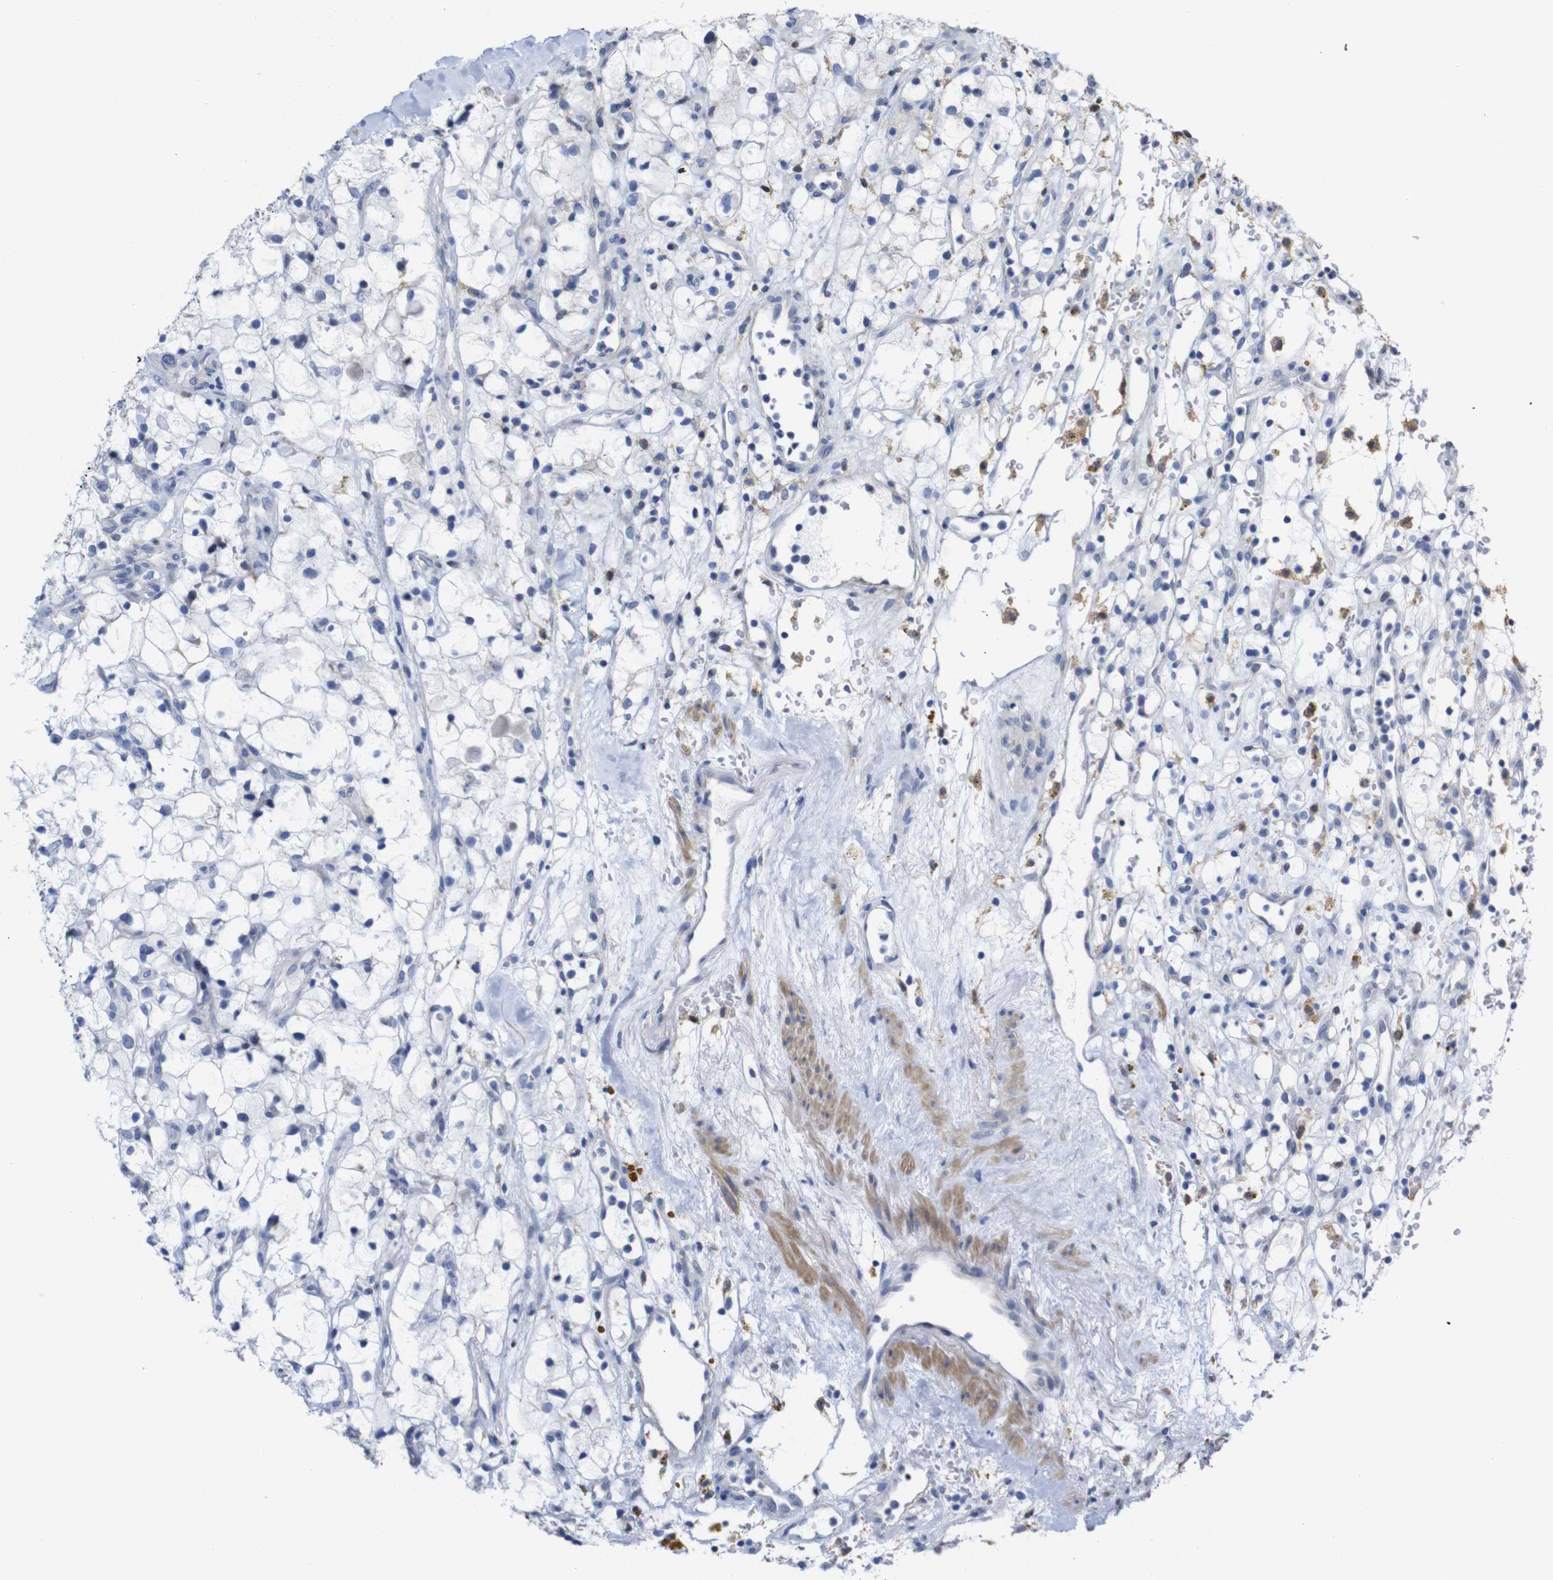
{"staining": {"intensity": "negative", "quantity": "none", "location": "none"}, "tissue": "renal cancer", "cell_type": "Tumor cells", "image_type": "cancer", "snomed": [{"axis": "morphology", "description": "Adenocarcinoma, NOS"}, {"axis": "topography", "description": "Kidney"}], "caption": "DAB immunohistochemical staining of human renal cancer (adenocarcinoma) exhibits no significant positivity in tumor cells.", "gene": "TCEAL9", "patient": {"sex": "female", "age": 60}}